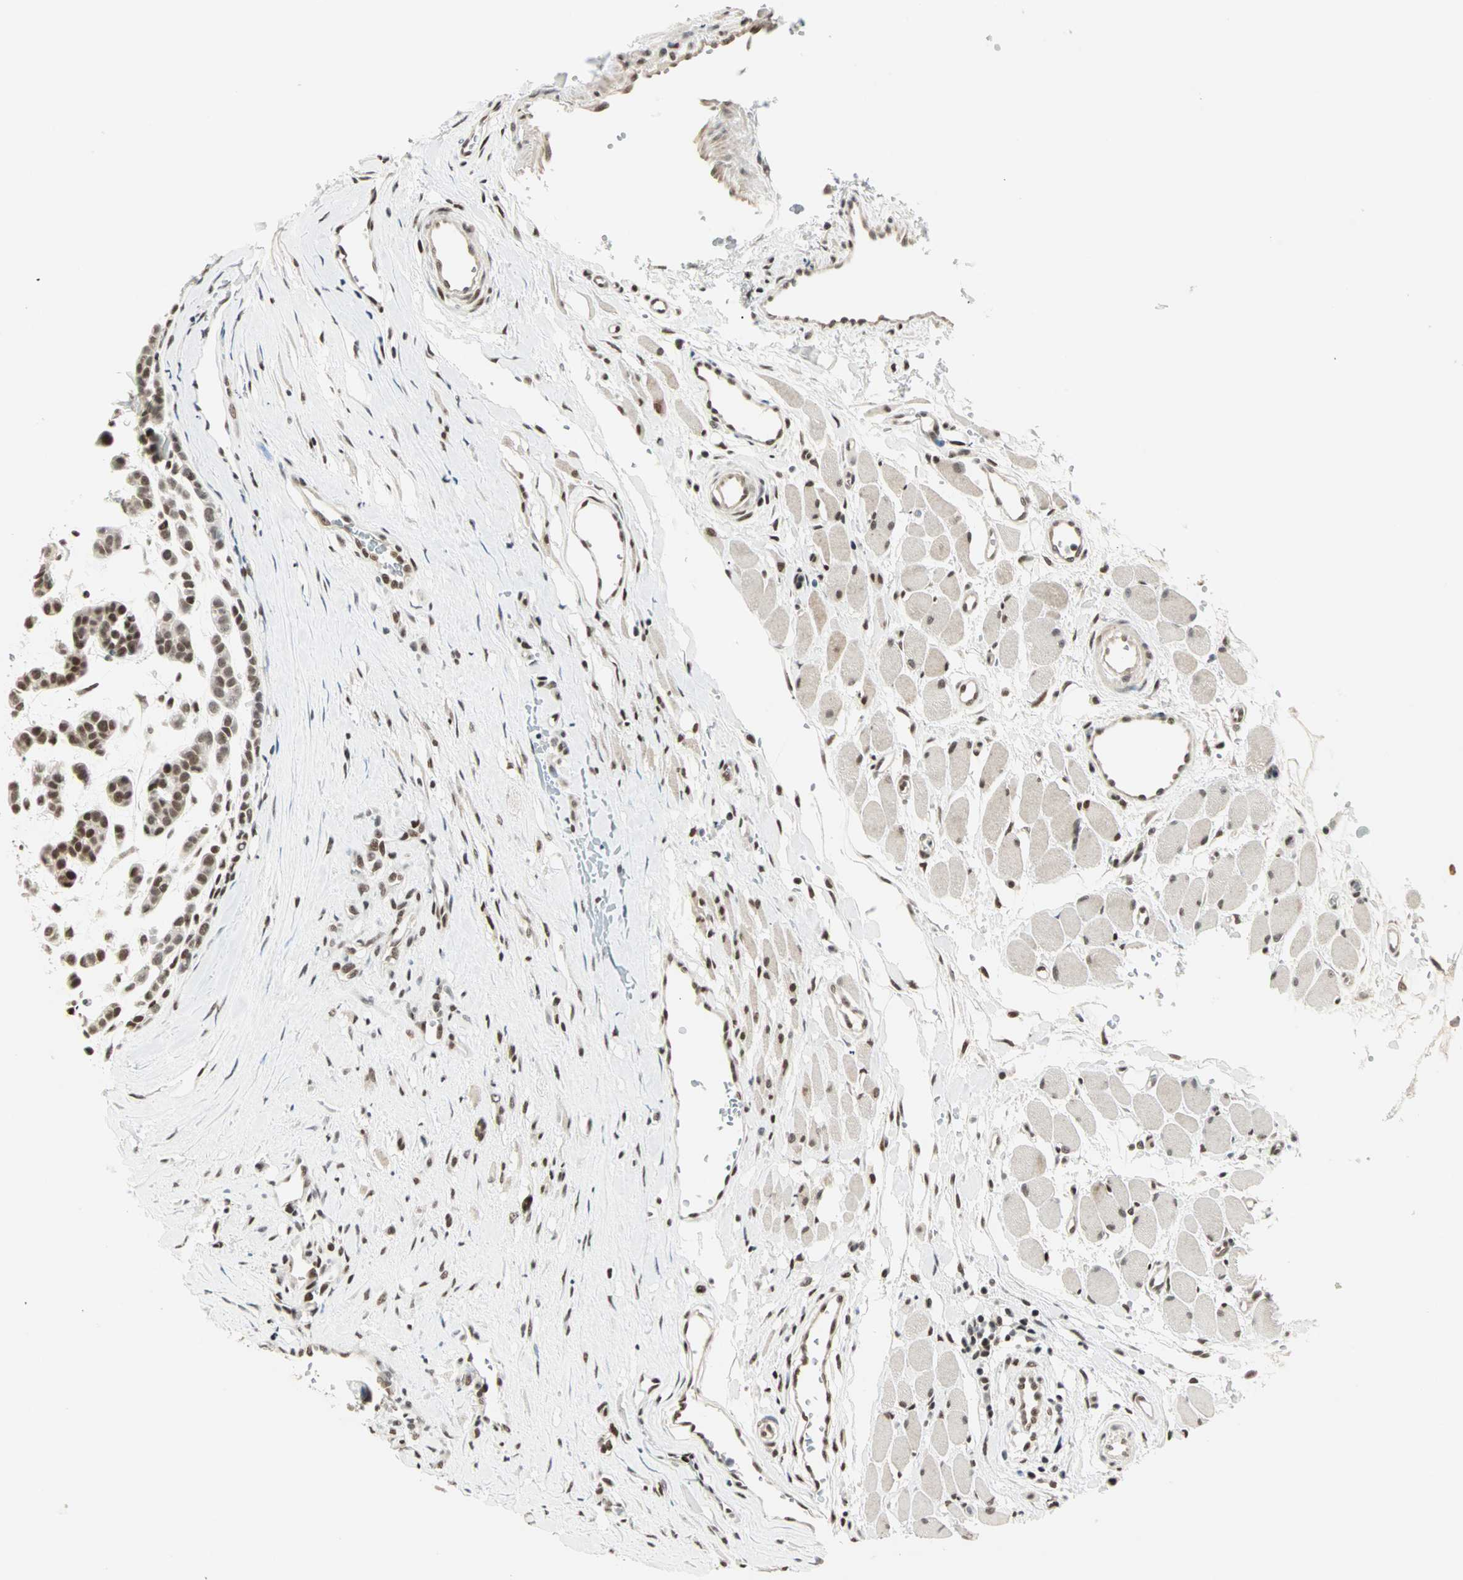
{"staining": {"intensity": "strong", "quantity": ">75%", "location": "nuclear"}, "tissue": "head and neck cancer", "cell_type": "Tumor cells", "image_type": "cancer", "snomed": [{"axis": "morphology", "description": "Adenocarcinoma, NOS"}, {"axis": "morphology", "description": "Adenoma, NOS"}, {"axis": "topography", "description": "Head-Neck"}], "caption": "Brown immunohistochemical staining in head and neck cancer reveals strong nuclear expression in about >75% of tumor cells.", "gene": "BLM", "patient": {"sex": "female", "age": 55}}